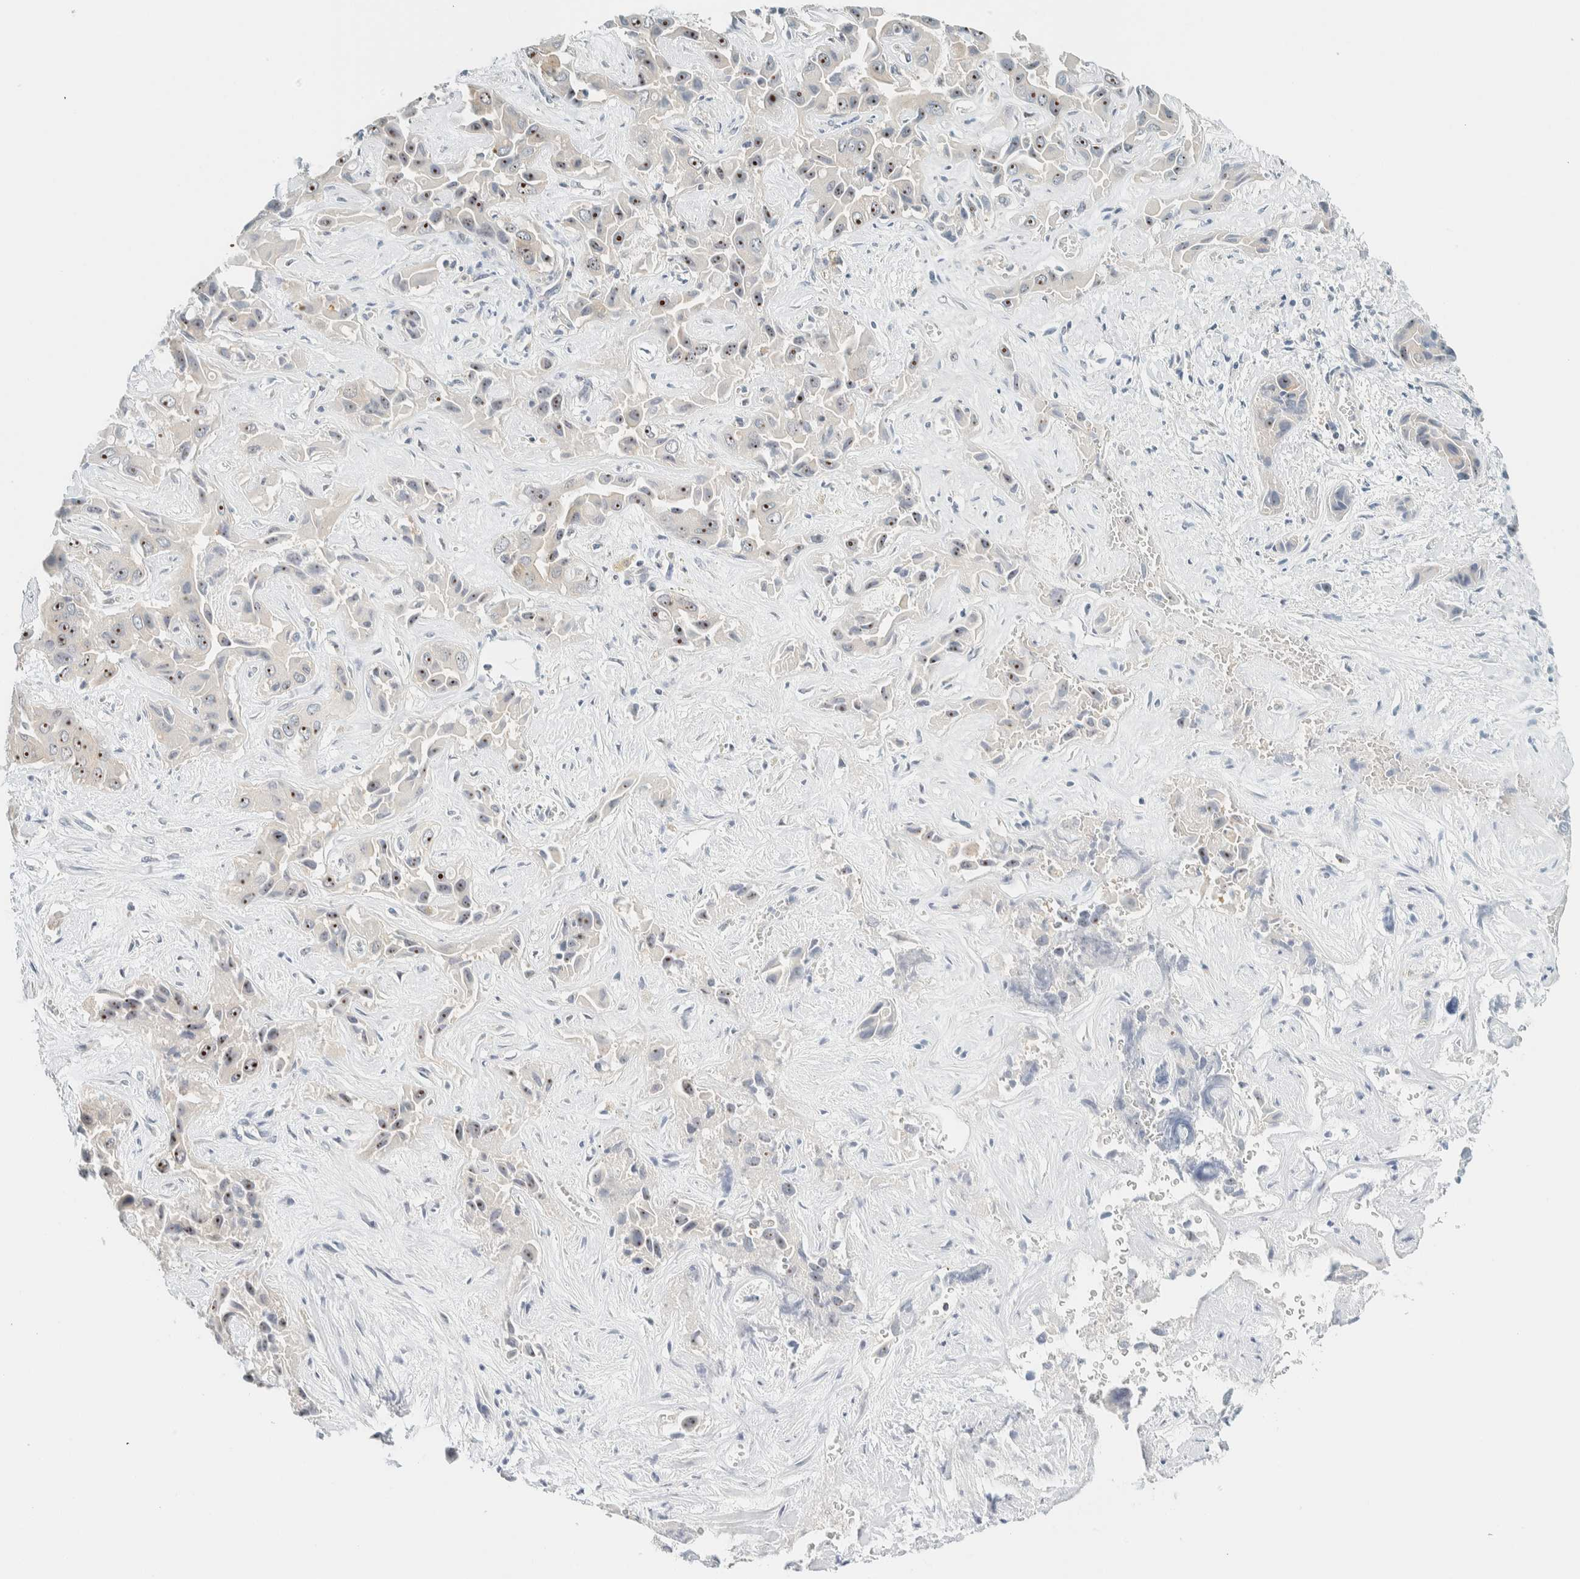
{"staining": {"intensity": "moderate", "quantity": ">75%", "location": "nuclear"}, "tissue": "liver cancer", "cell_type": "Tumor cells", "image_type": "cancer", "snomed": [{"axis": "morphology", "description": "Cholangiocarcinoma"}, {"axis": "topography", "description": "Liver"}], "caption": "Human liver cancer (cholangiocarcinoma) stained with a protein marker demonstrates moderate staining in tumor cells.", "gene": "NDE1", "patient": {"sex": "female", "age": 52}}